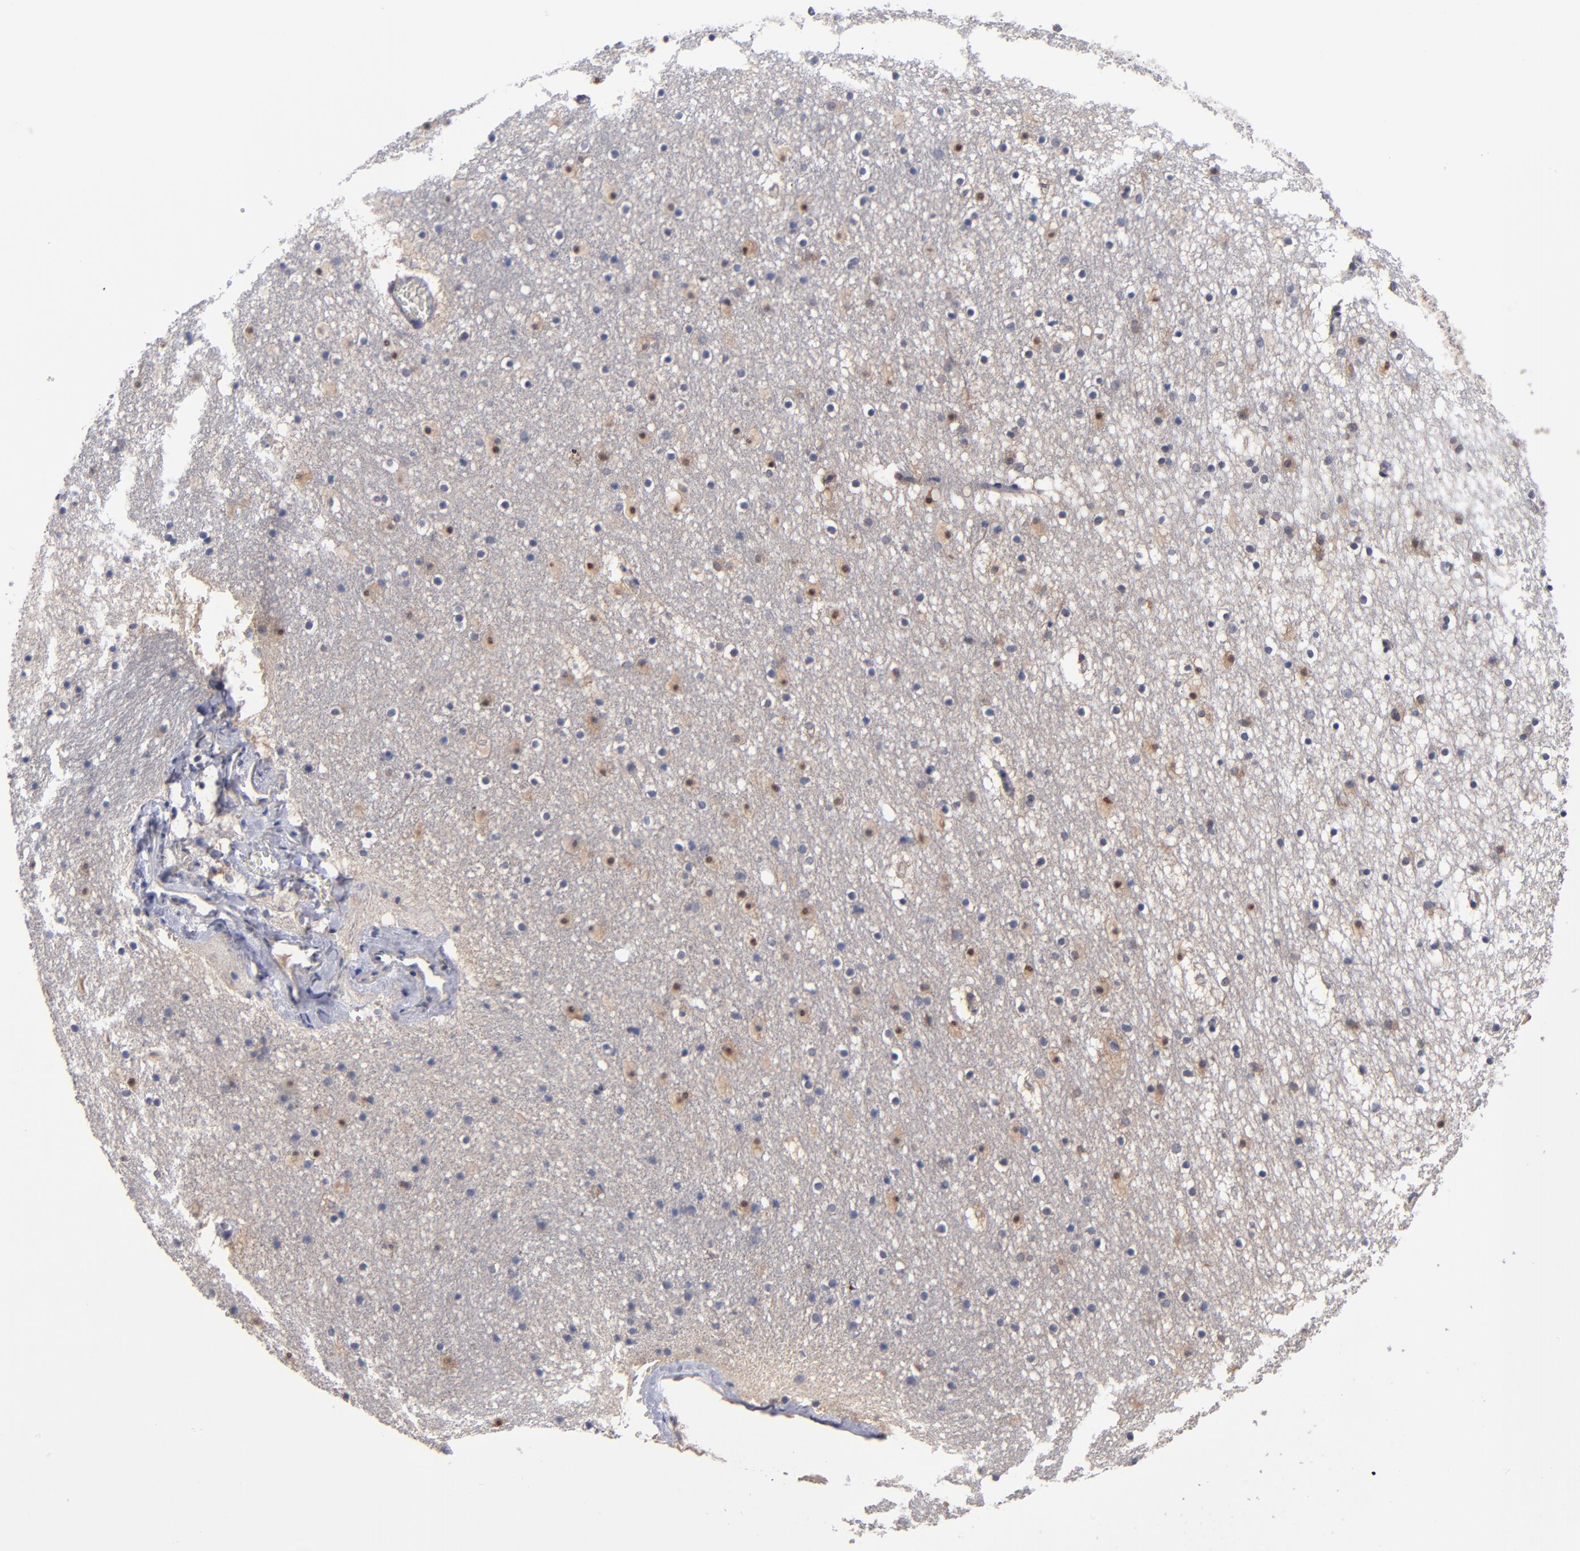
{"staining": {"intensity": "weak", "quantity": "25%-75%", "location": "cytoplasmic/membranous"}, "tissue": "caudate", "cell_type": "Glial cells", "image_type": "normal", "snomed": [{"axis": "morphology", "description": "Normal tissue, NOS"}, {"axis": "topography", "description": "Lateral ventricle wall"}], "caption": "IHC of normal human caudate exhibits low levels of weak cytoplasmic/membranous staining in about 25%-75% of glial cells. (DAB IHC with brightfield microscopy, high magnification).", "gene": "ALG13", "patient": {"sex": "male", "age": 45}}